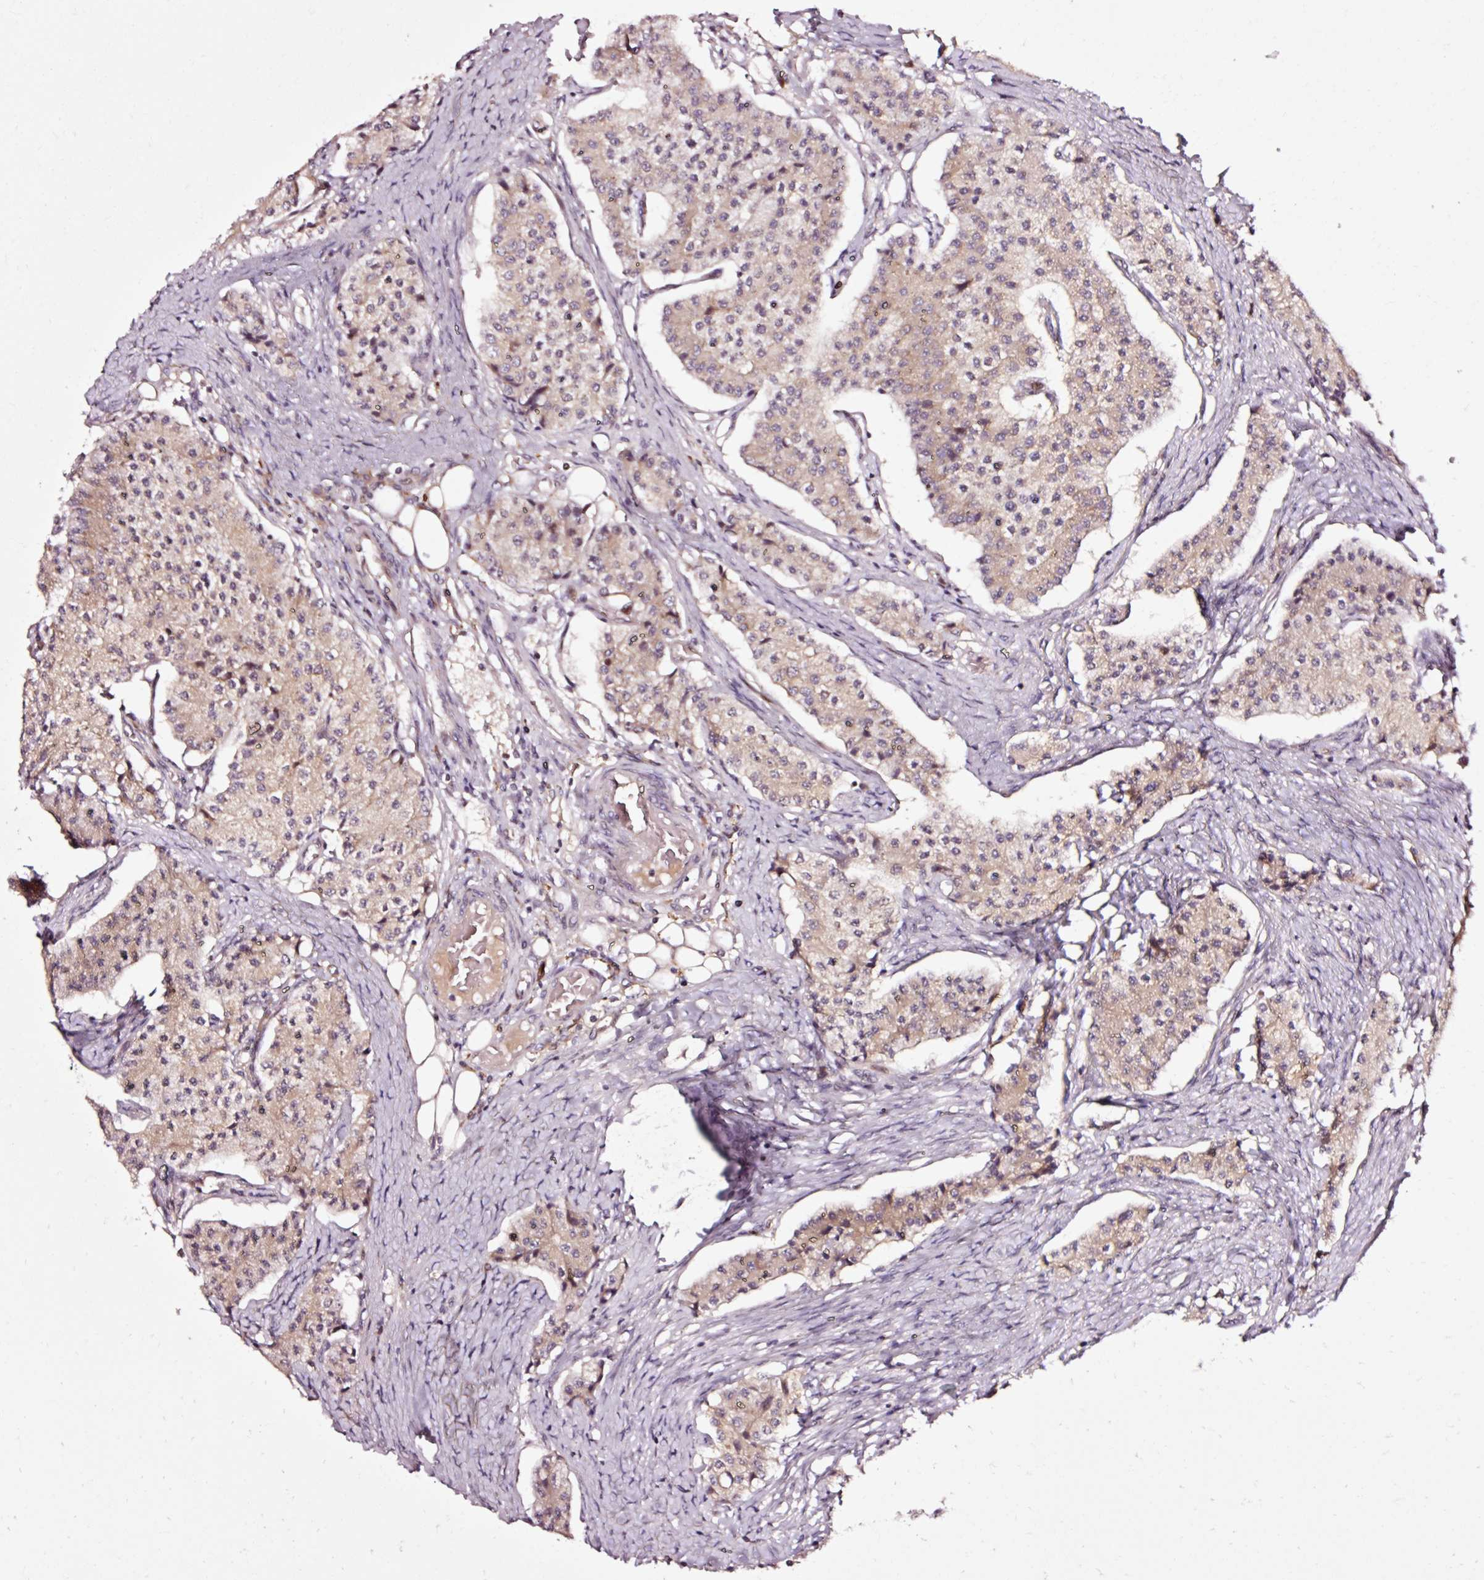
{"staining": {"intensity": "weak", "quantity": "25%-75%", "location": "cytoplasmic/membranous"}, "tissue": "carcinoid", "cell_type": "Tumor cells", "image_type": "cancer", "snomed": [{"axis": "morphology", "description": "Carcinoid, malignant, NOS"}, {"axis": "topography", "description": "Colon"}], "caption": "Immunohistochemistry of carcinoid demonstrates low levels of weak cytoplasmic/membranous expression in approximately 25%-75% of tumor cells.", "gene": "NAPA", "patient": {"sex": "female", "age": 52}}